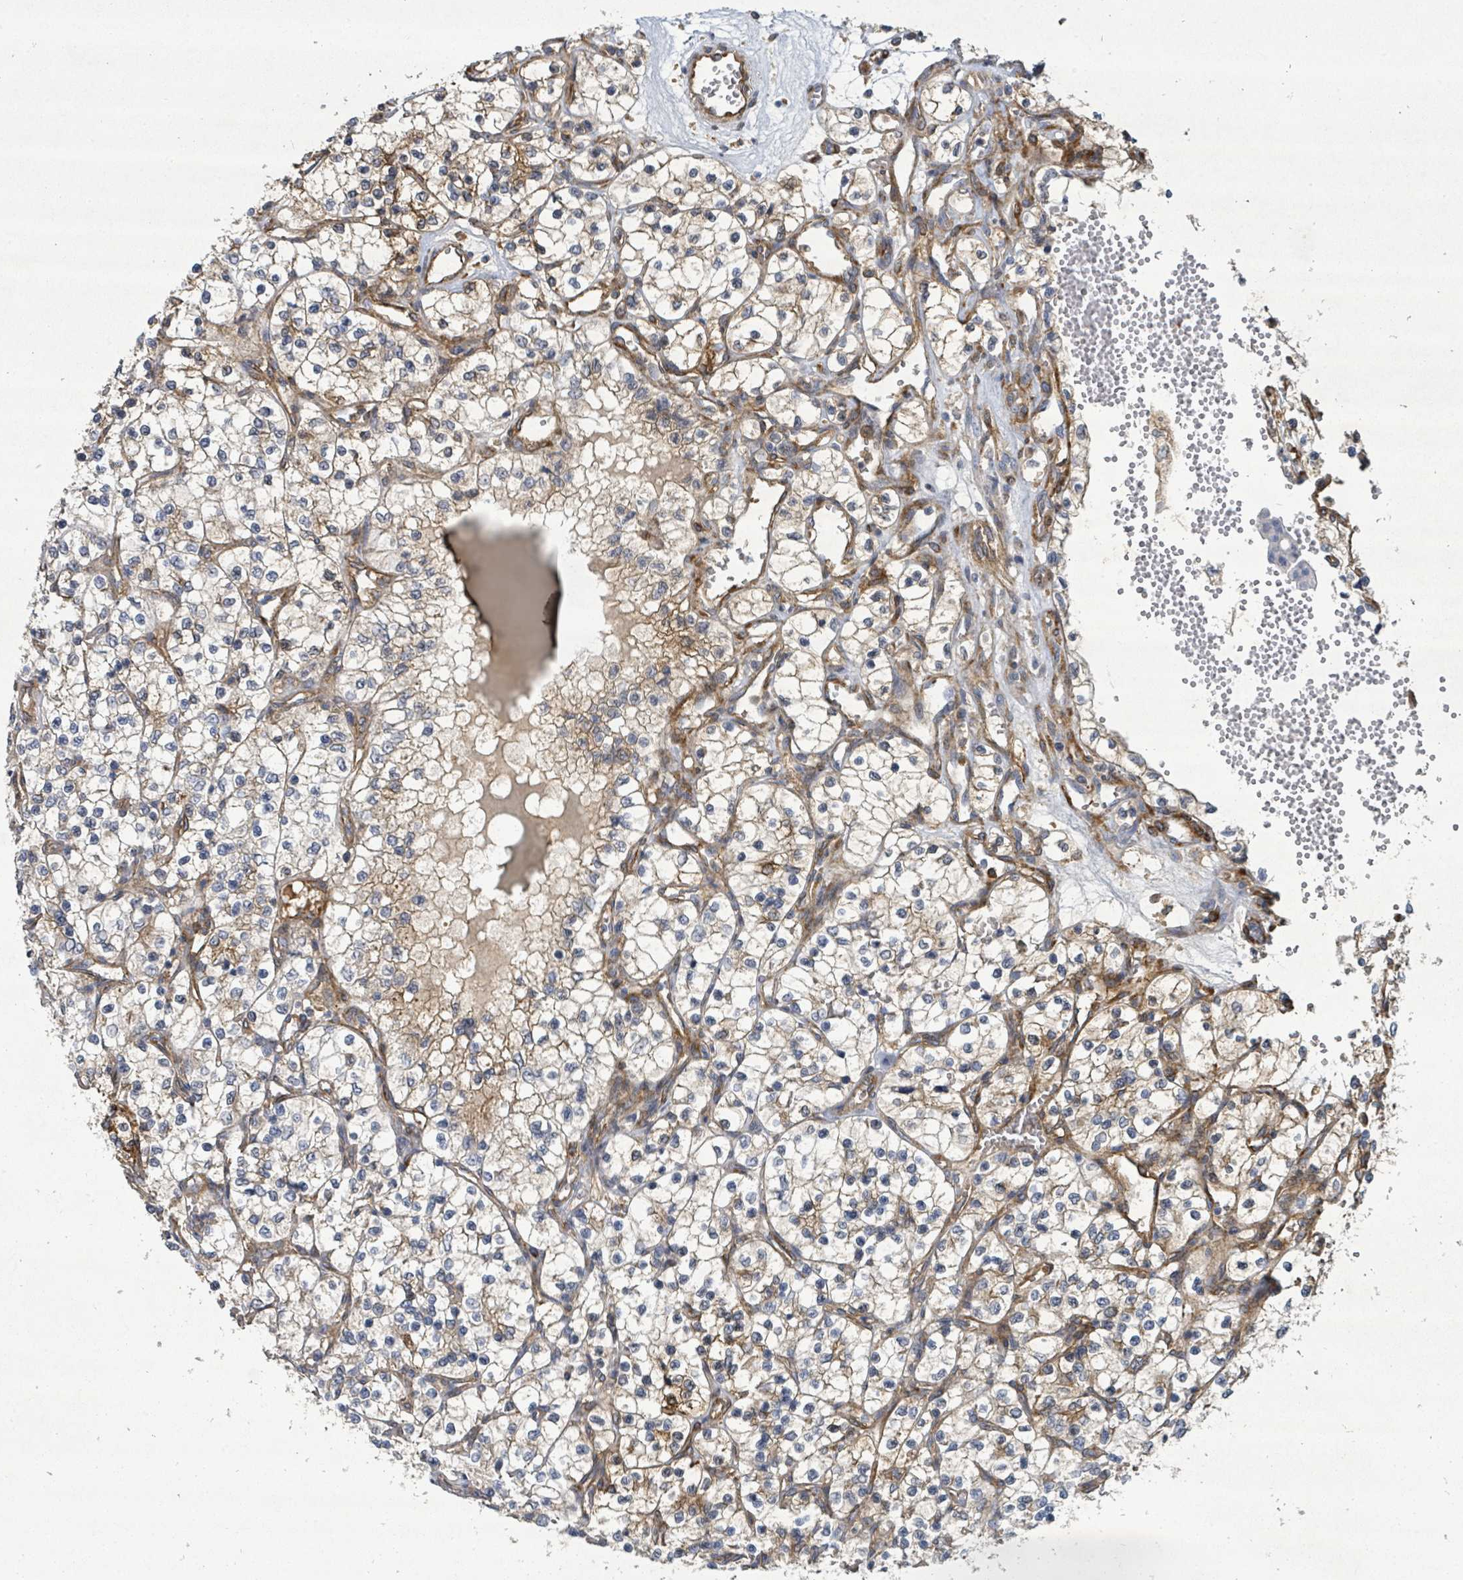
{"staining": {"intensity": "weak", "quantity": "<25%", "location": "cytoplasmic/membranous"}, "tissue": "renal cancer", "cell_type": "Tumor cells", "image_type": "cancer", "snomed": [{"axis": "morphology", "description": "Adenocarcinoma, NOS"}, {"axis": "topography", "description": "Kidney"}], "caption": "This is an immunohistochemistry micrograph of human renal adenocarcinoma. There is no positivity in tumor cells.", "gene": "IFIT1", "patient": {"sex": "female", "age": 69}}